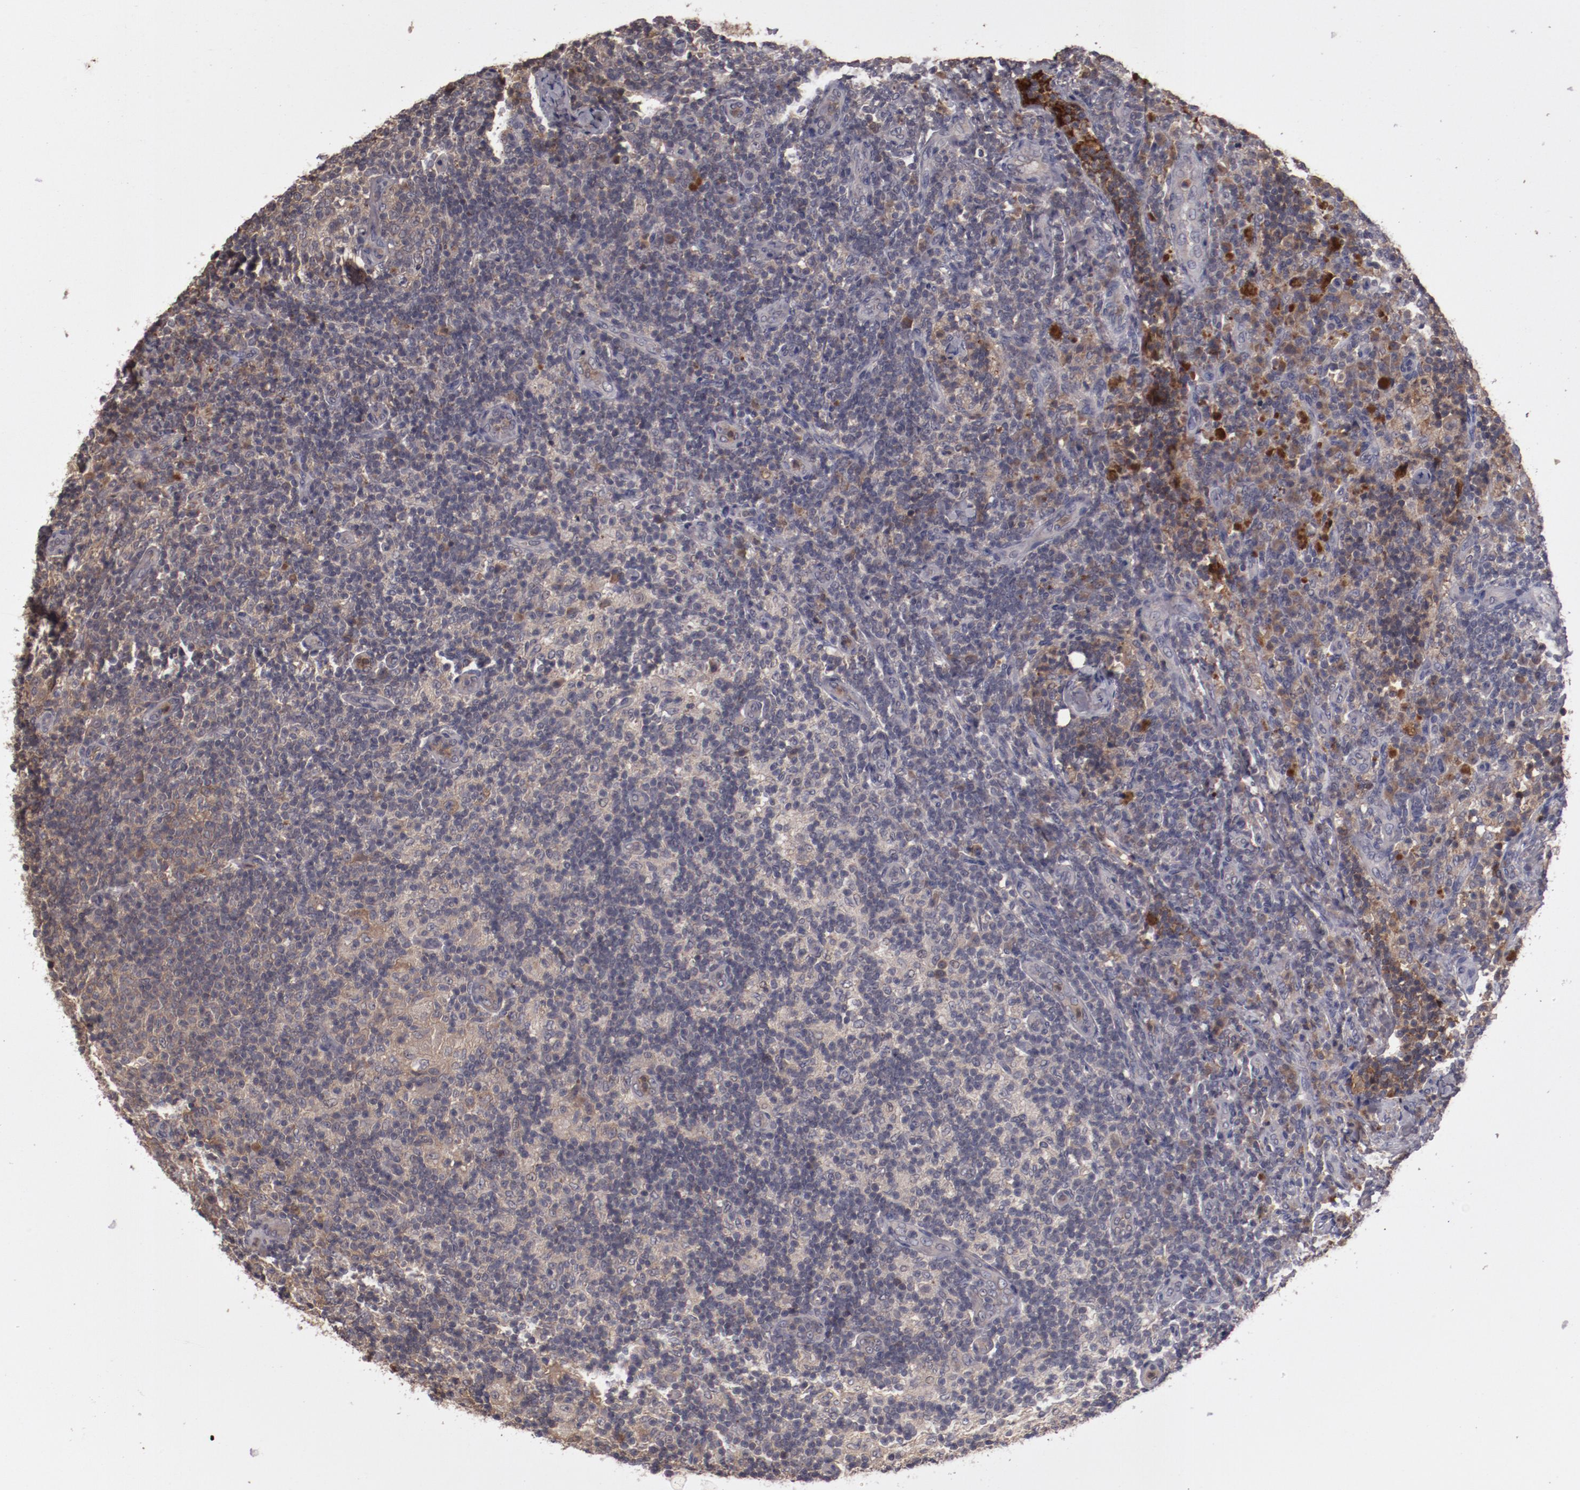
{"staining": {"intensity": "moderate", "quantity": "<25%", "location": "cytoplasmic/membranous"}, "tissue": "lymph node", "cell_type": "Germinal center cells", "image_type": "normal", "snomed": [{"axis": "morphology", "description": "Normal tissue, NOS"}, {"axis": "morphology", "description": "Inflammation, NOS"}, {"axis": "topography", "description": "Lymph node"}], "caption": "Immunohistochemical staining of unremarkable human lymph node demonstrates moderate cytoplasmic/membranous protein positivity in about <25% of germinal center cells. (Stains: DAB in brown, nuclei in blue, Microscopy: brightfield microscopy at high magnification).", "gene": "CP", "patient": {"sex": "male", "age": 46}}